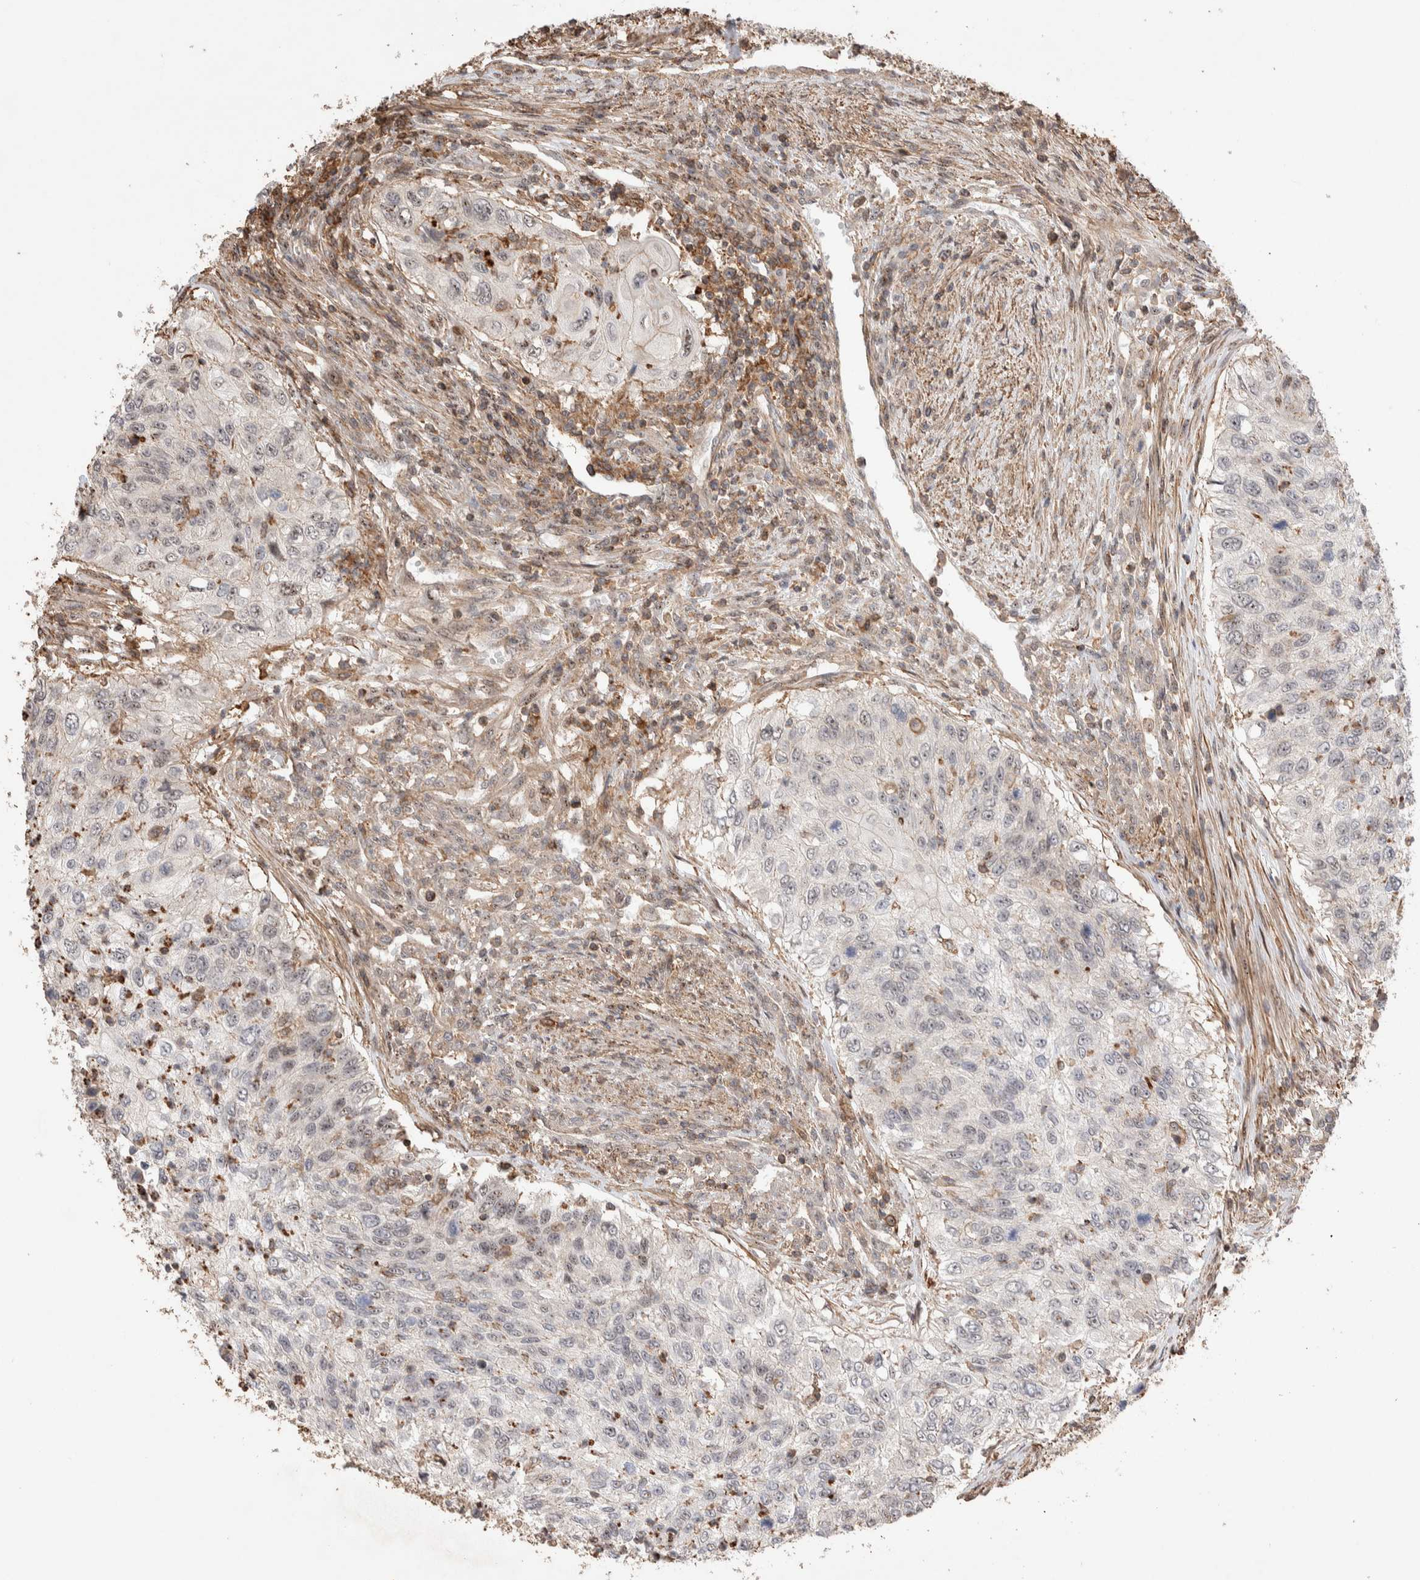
{"staining": {"intensity": "negative", "quantity": "none", "location": "none"}, "tissue": "urothelial cancer", "cell_type": "Tumor cells", "image_type": "cancer", "snomed": [{"axis": "morphology", "description": "Urothelial carcinoma, High grade"}, {"axis": "topography", "description": "Urinary bladder"}], "caption": "High magnification brightfield microscopy of urothelial cancer stained with DAB (3,3'-diaminobenzidine) (brown) and counterstained with hematoxylin (blue): tumor cells show no significant positivity.", "gene": "ZNF704", "patient": {"sex": "female", "age": 60}}